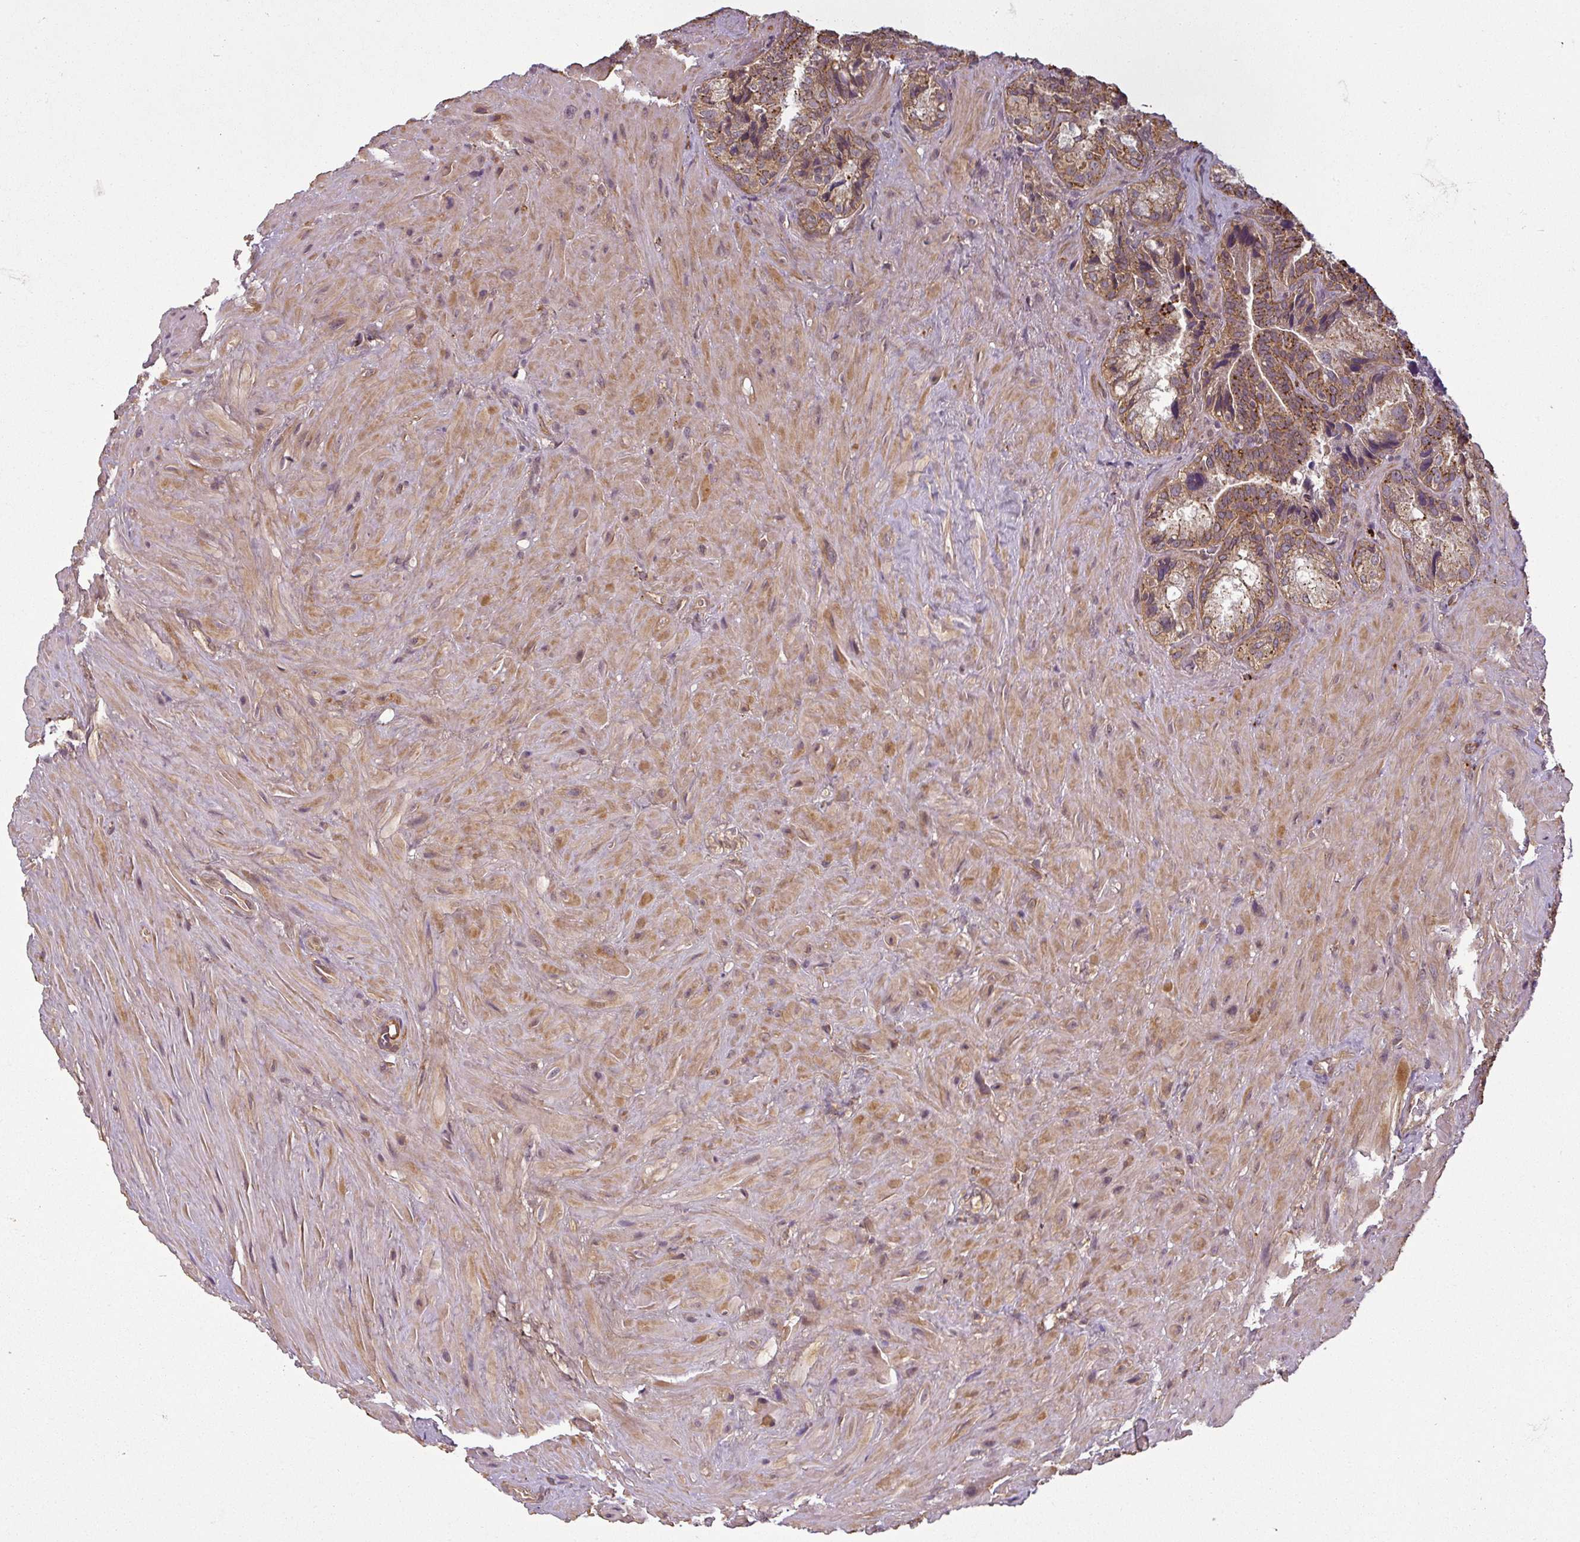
{"staining": {"intensity": "moderate", "quantity": ">75%", "location": "cytoplasmic/membranous"}, "tissue": "seminal vesicle", "cell_type": "Glandular cells", "image_type": "normal", "snomed": [{"axis": "morphology", "description": "Normal tissue, NOS"}, {"axis": "topography", "description": "Seminal veicle"}], "caption": "Normal seminal vesicle was stained to show a protein in brown. There is medium levels of moderate cytoplasmic/membranous staining in about >75% of glandular cells.", "gene": "DIMT1", "patient": {"sex": "male", "age": 68}}